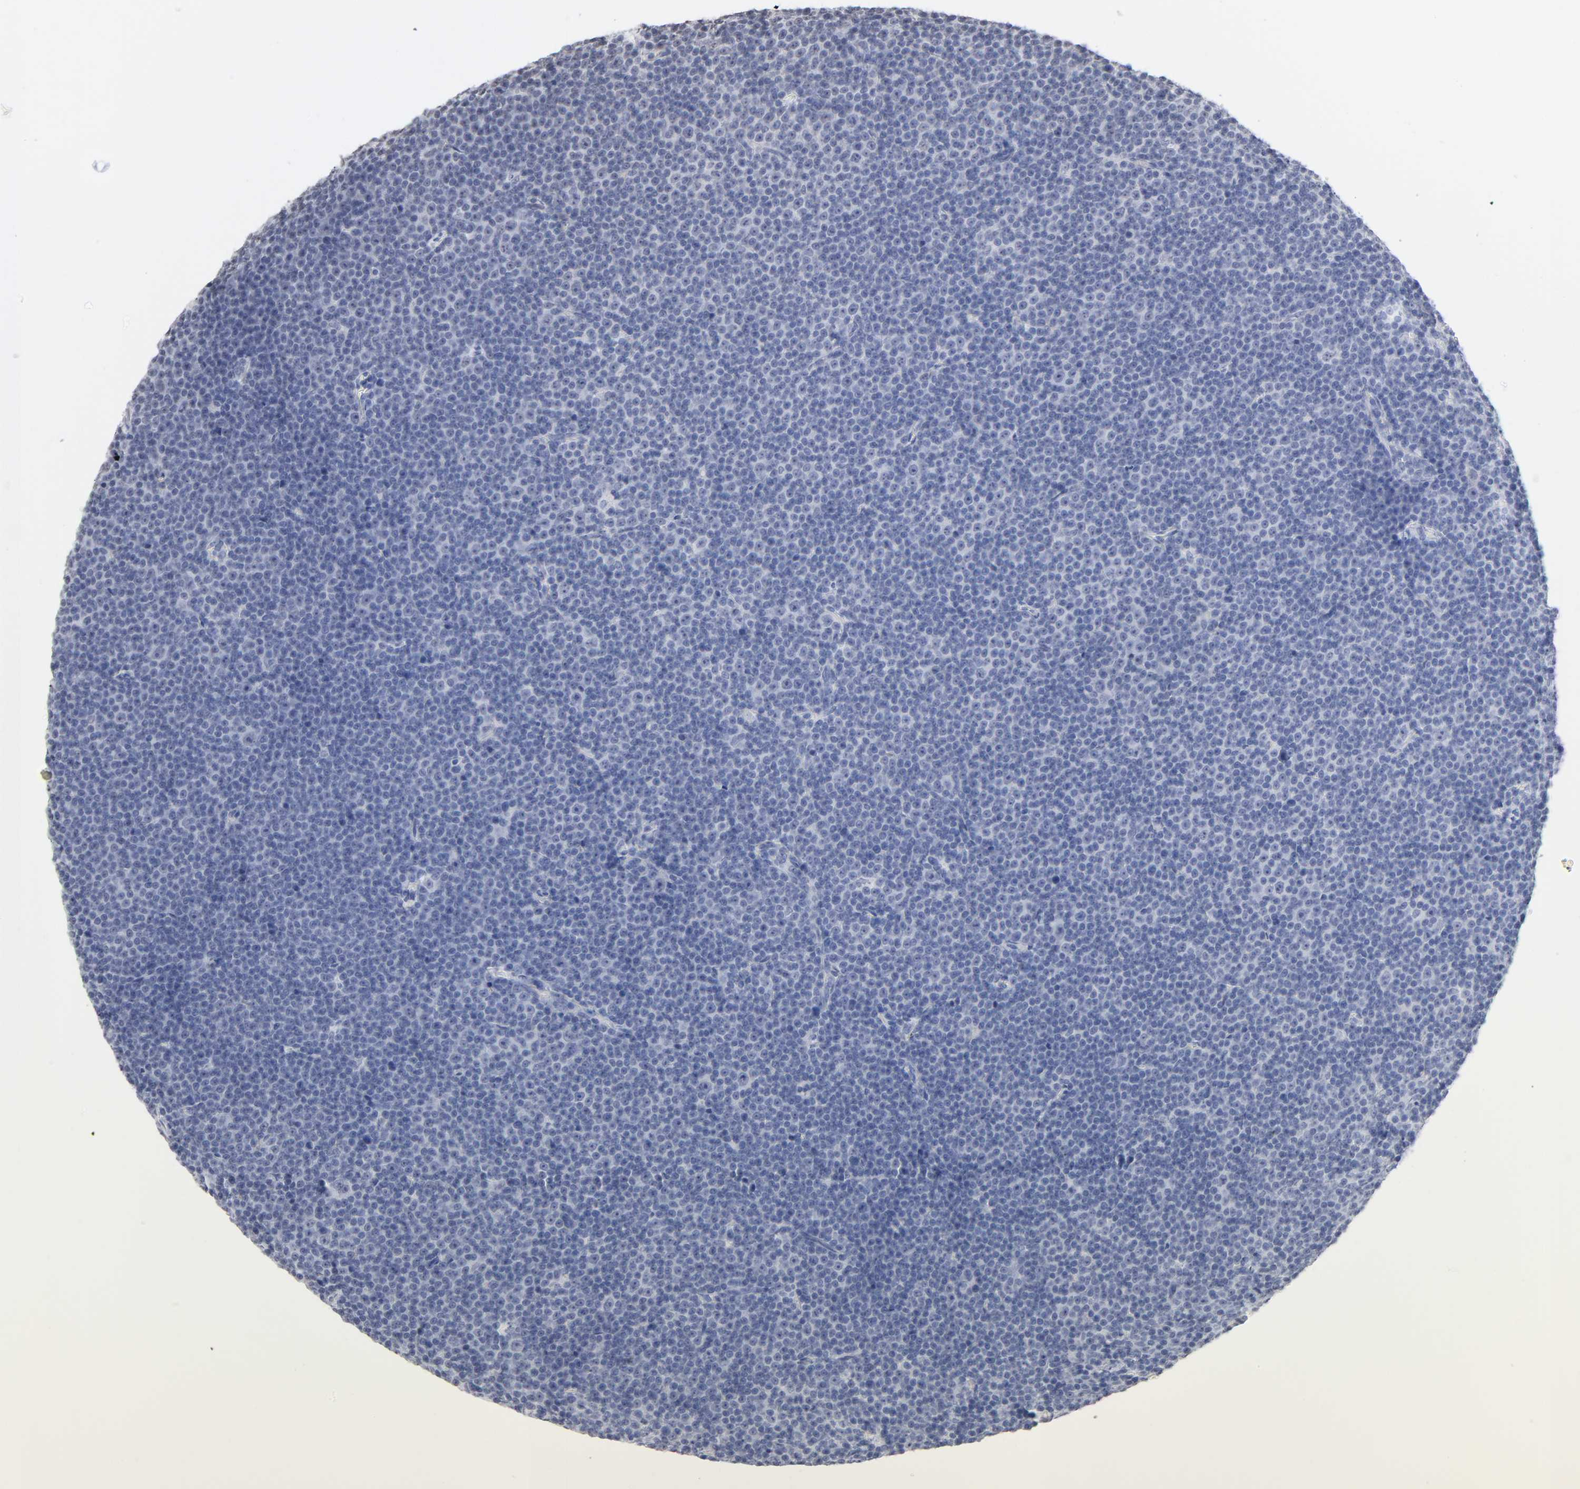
{"staining": {"intensity": "negative", "quantity": "none", "location": "none"}, "tissue": "lymphoma", "cell_type": "Tumor cells", "image_type": "cancer", "snomed": [{"axis": "morphology", "description": "Malignant lymphoma, non-Hodgkin's type, Low grade"}, {"axis": "topography", "description": "Lymph node"}], "caption": "IHC micrograph of malignant lymphoma, non-Hodgkin's type (low-grade) stained for a protein (brown), which reveals no staining in tumor cells.", "gene": "CRABP2", "patient": {"sex": "female", "age": 67}}